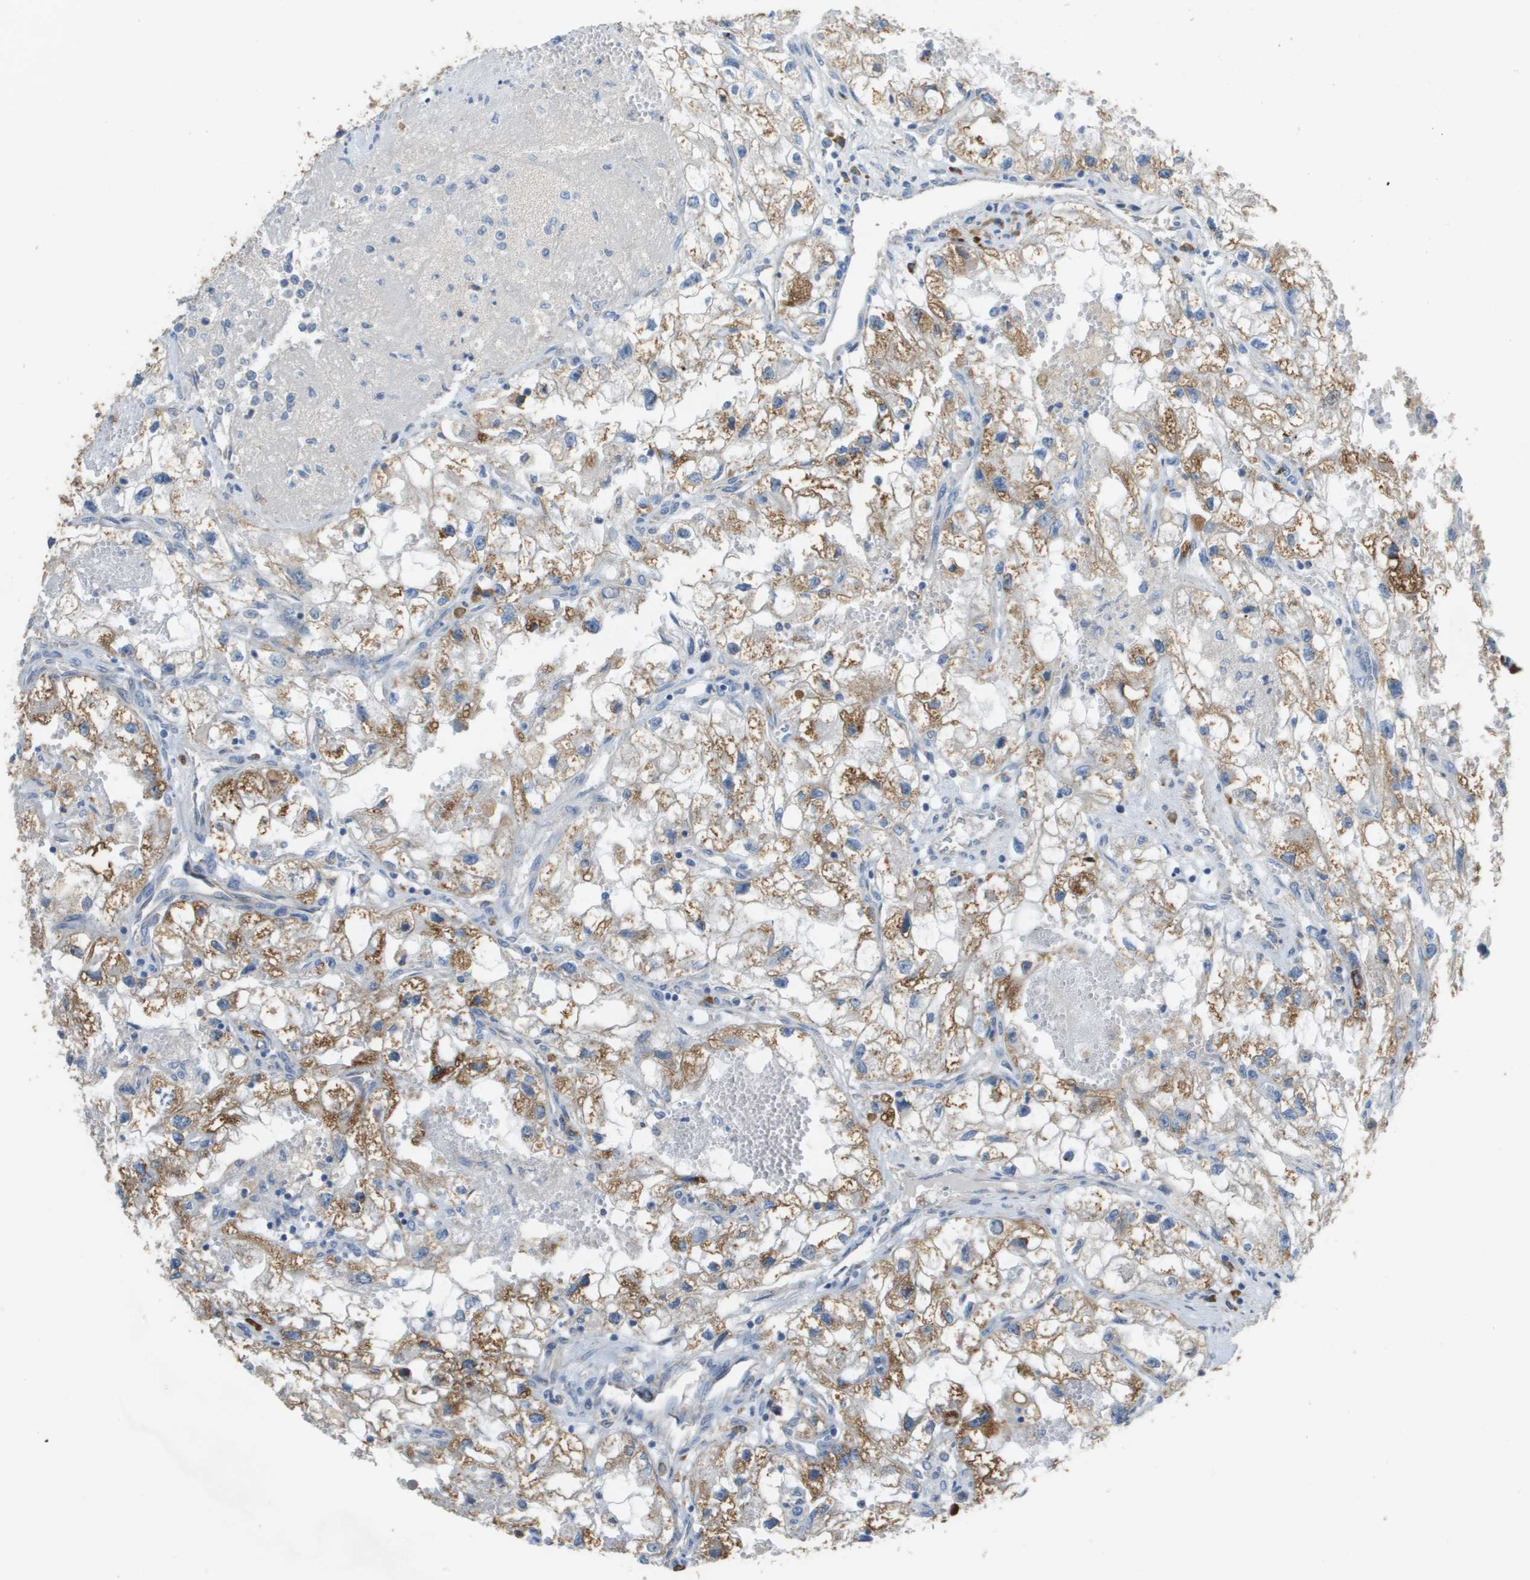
{"staining": {"intensity": "moderate", "quantity": ">75%", "location": "cytoplasmic/membranous"}, "tissue": "renal cancer", "cell_type": "Tumor cells", "image_type": "cancer", "snomed": [{"axis": "morphology", "description": "Adenocarcinoma, NOS"}, {"axis": "topography", "description": "Kidney"}], "caption": "IHC photomicrograph of neoplastic tissue: renal cancer (adenocarcinoma) stained using IHC exhibits medium levels of moderate protein expression localized specifically in the cytoplasmic/membranous of tumor cells, appearing as a cytoplasmic/membranous brown color.", "gene": "CASP10", "patient": {"sex": "female", "age": 70}}